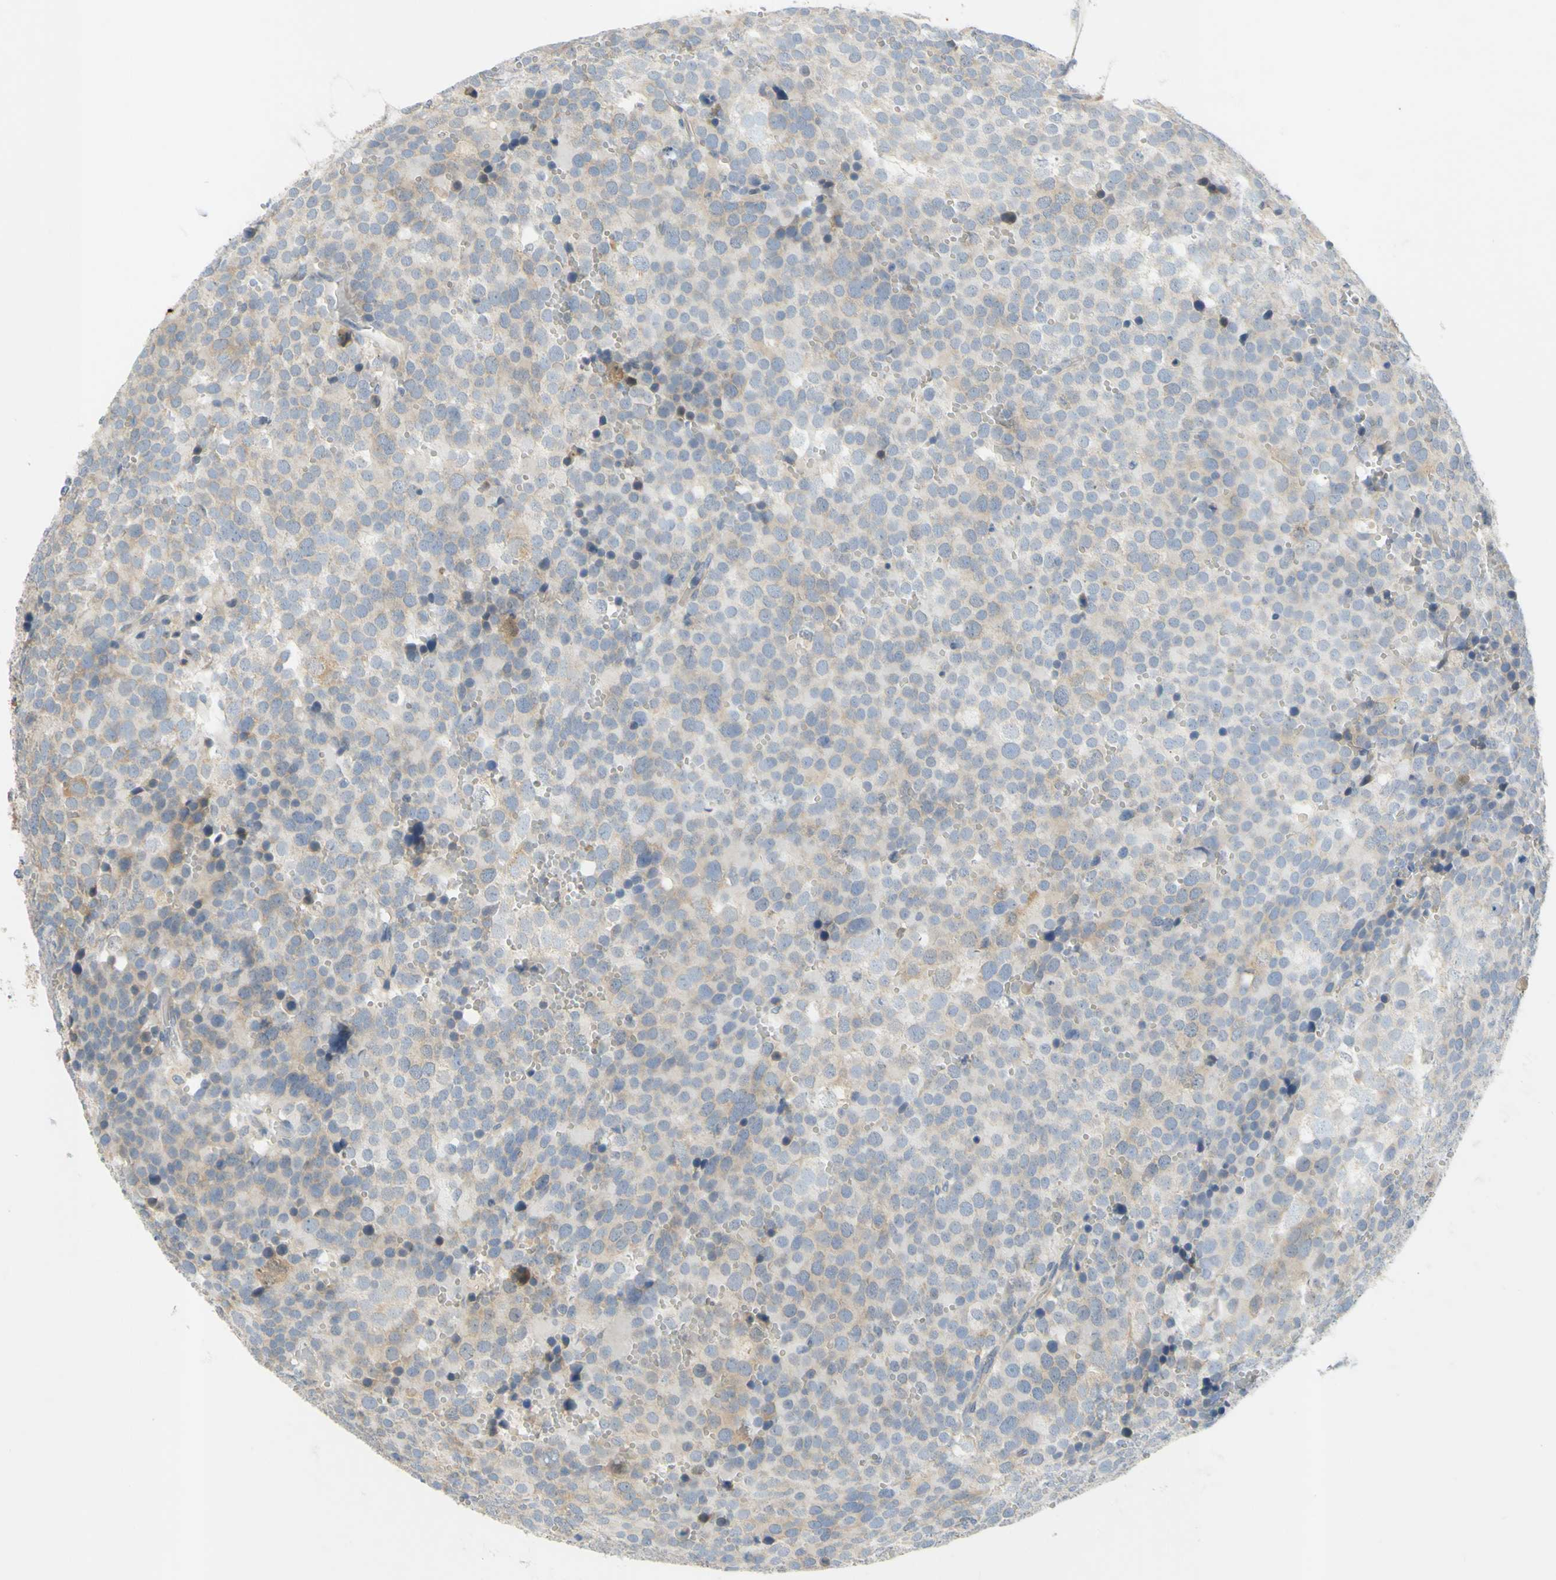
{"staining": {"intensity": "weak", "quantity": "25%-75%", "location": "cytoplasmic/membranous"}, "tissue": "testis cancer", "cell_type": "Tumor cells", "image_type": "cancer", "snomed": [{"axis": "morphology", "description": "Seminoma, NOS"}, {"axis": "topography", "description": "Testis"}], "caption": "Testis seminoma stained for a protein (brown) shows weak cytoplasmic/membranous positive expression in approximately 25%-75% of tumor cells.", "gene": "CCNB2", "patient": {"sex": "male", "age": 71}}